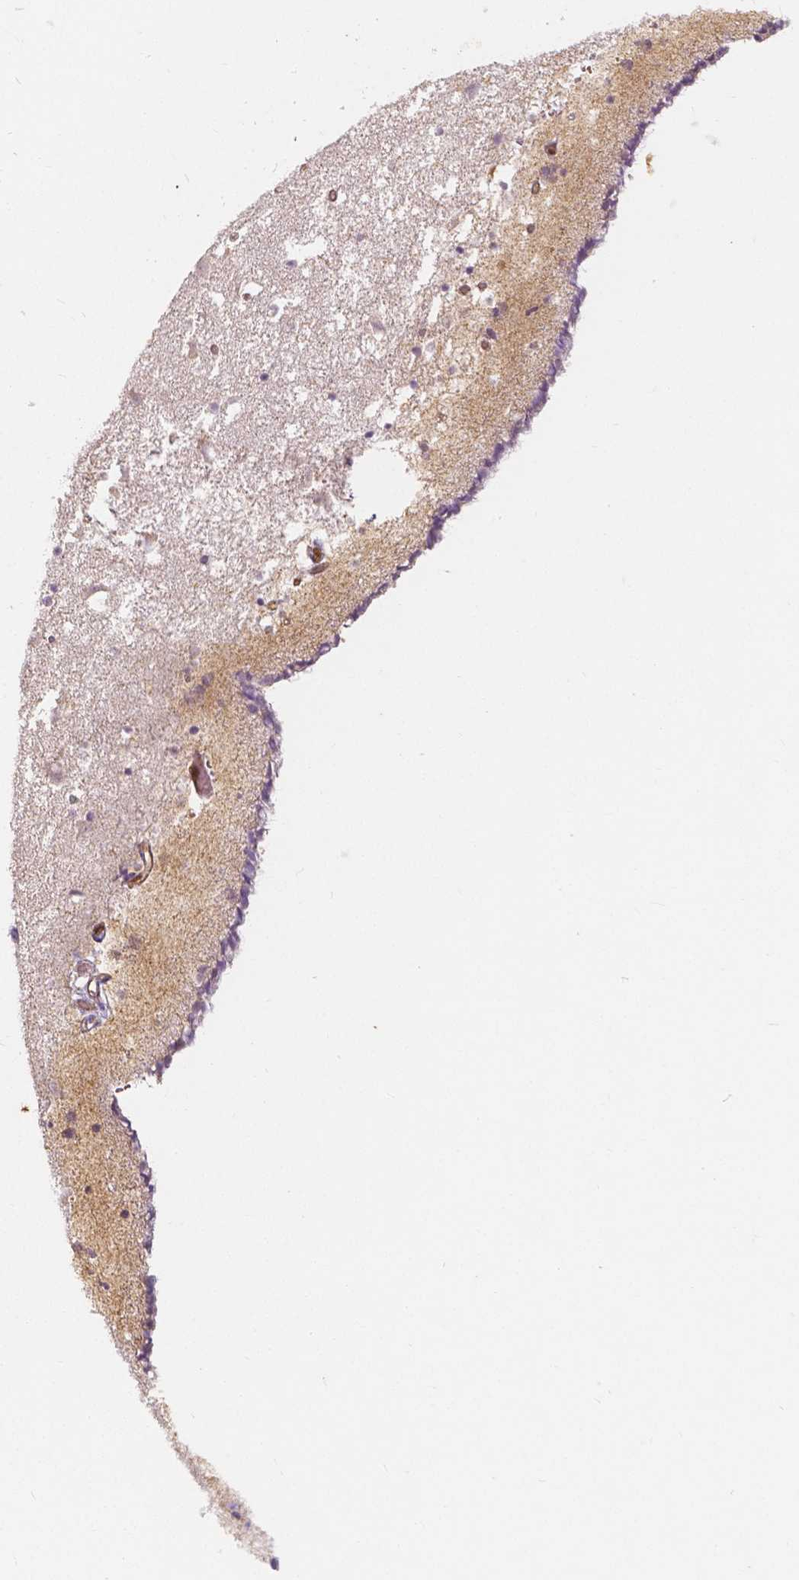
{"staining": {"intensity": "negative", "quantity": "none", "location": "none"}, "tissue": "caudate", "cell_type": "Glial cells", "image_type": "normal", "snomed": [{"axis": "morphology", "description": "Normal tissue, NOS"}, {"axis": "topography", "description": "Lateral ventricle wall"}], "caption": "This photomicrograph is of benign caudate stained with immunohistochemistry (IHC) to label a protein in brown with the nuclei are counter-stained blue. There is no expression in glial cells.", "gene": "NAPRT", "patient": {"sex": "female", "age": 42}}